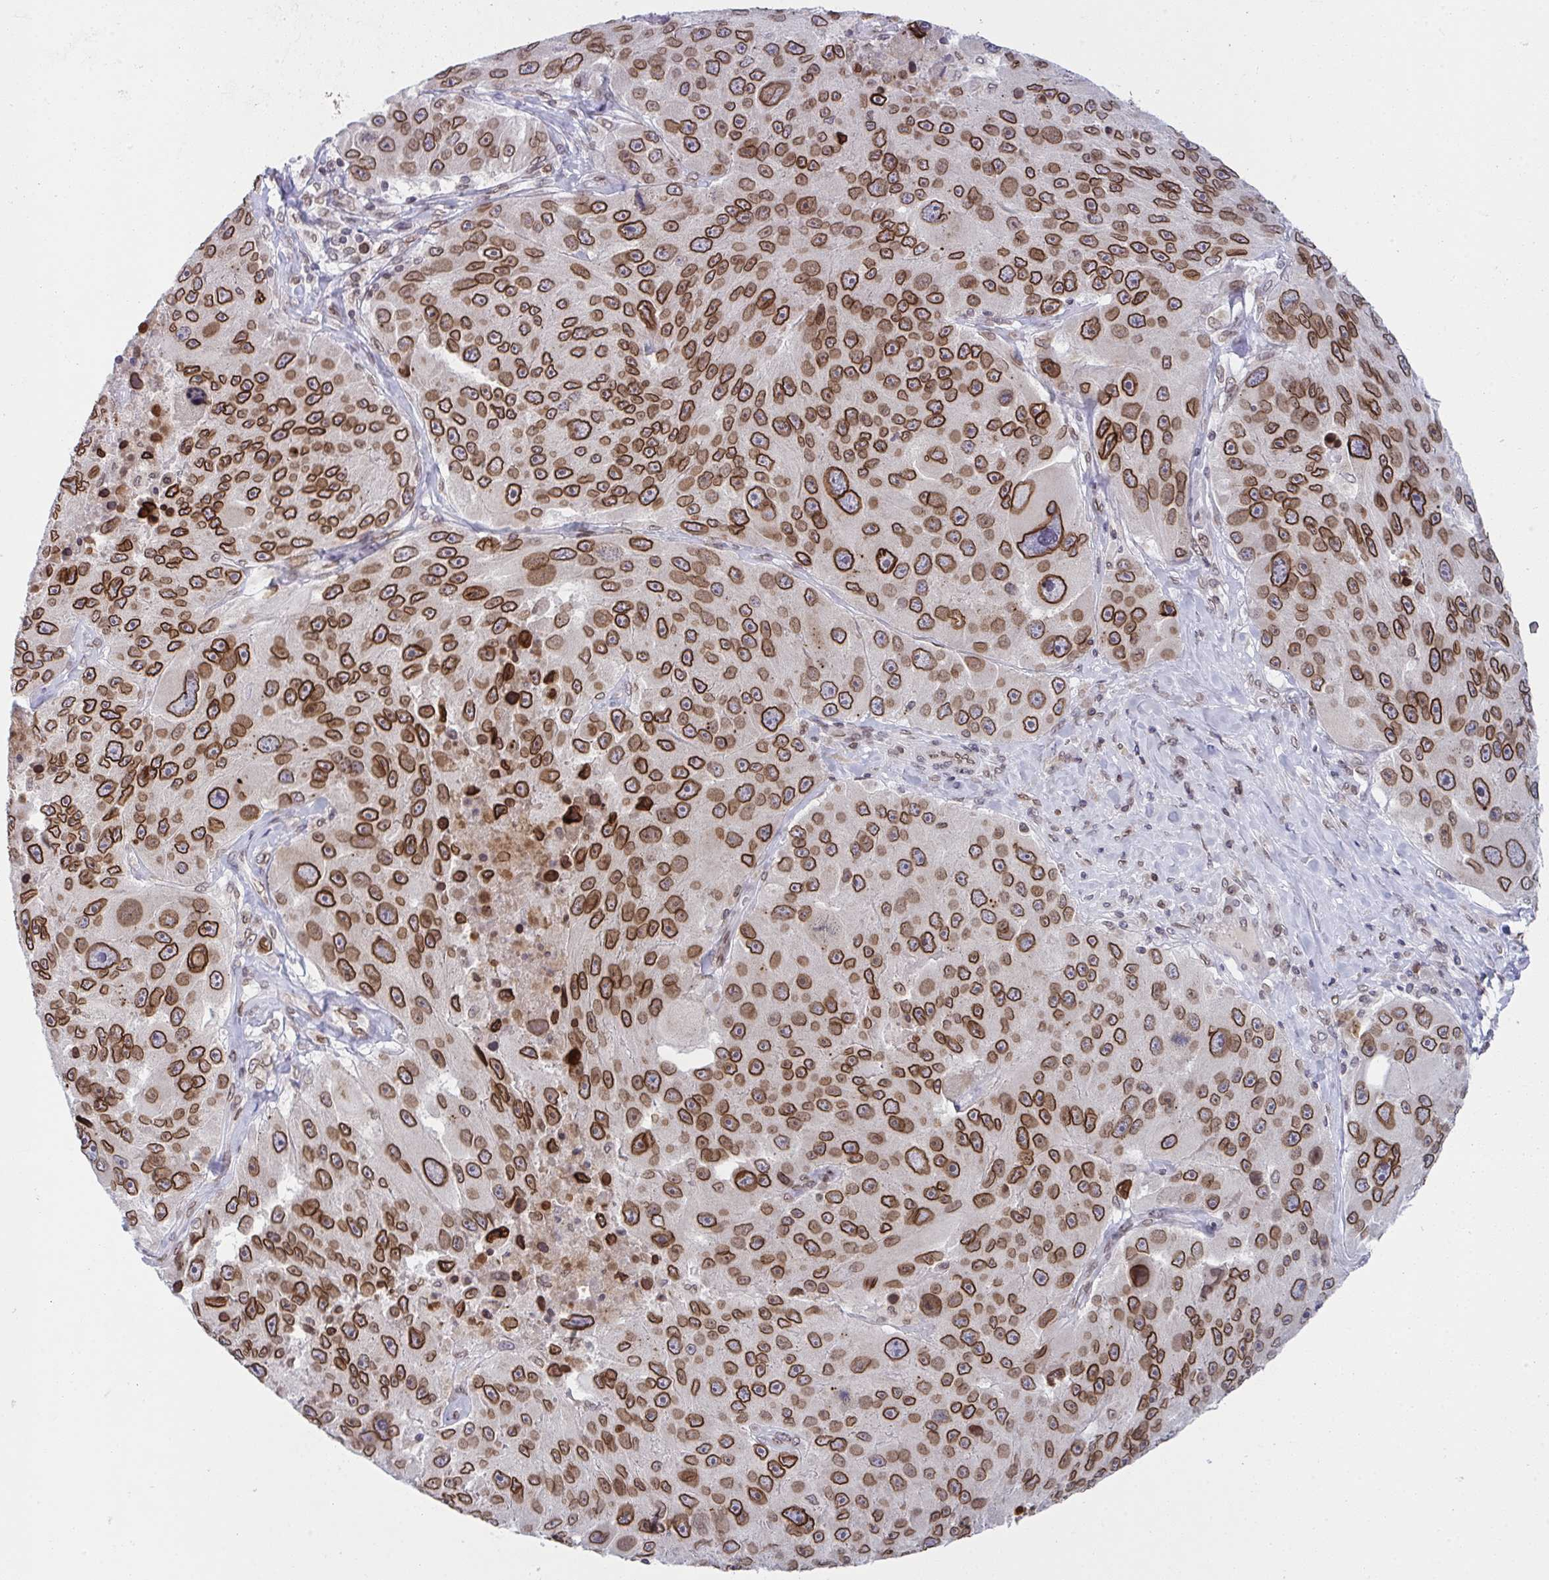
{"staining": {"intensity": "strong", "quantity": ">75%", "location": "cytoplasmic/membranous,nuclear"}, "tissue": "melanoma", "cell_type": "Tumor cells", "image_type": "cancer", "snomed": [{"axis": "morphology", "description": "Malignant melanoma, Metastatic site"}, {"axis": "topography", "description": "Lymph node"}], "caption": "Immunohistochemistry (DAB) staining of human malignant melanoma (metastatic site) demonstrates strong cytoplasmic/membranous and nuclear protein staining in approximately >75% of tumor cells. (DAB IHC with brightfield microscopy, high magnification).", "gene": "RANBP2", "patient": {"sex": "male", "age": 62}}